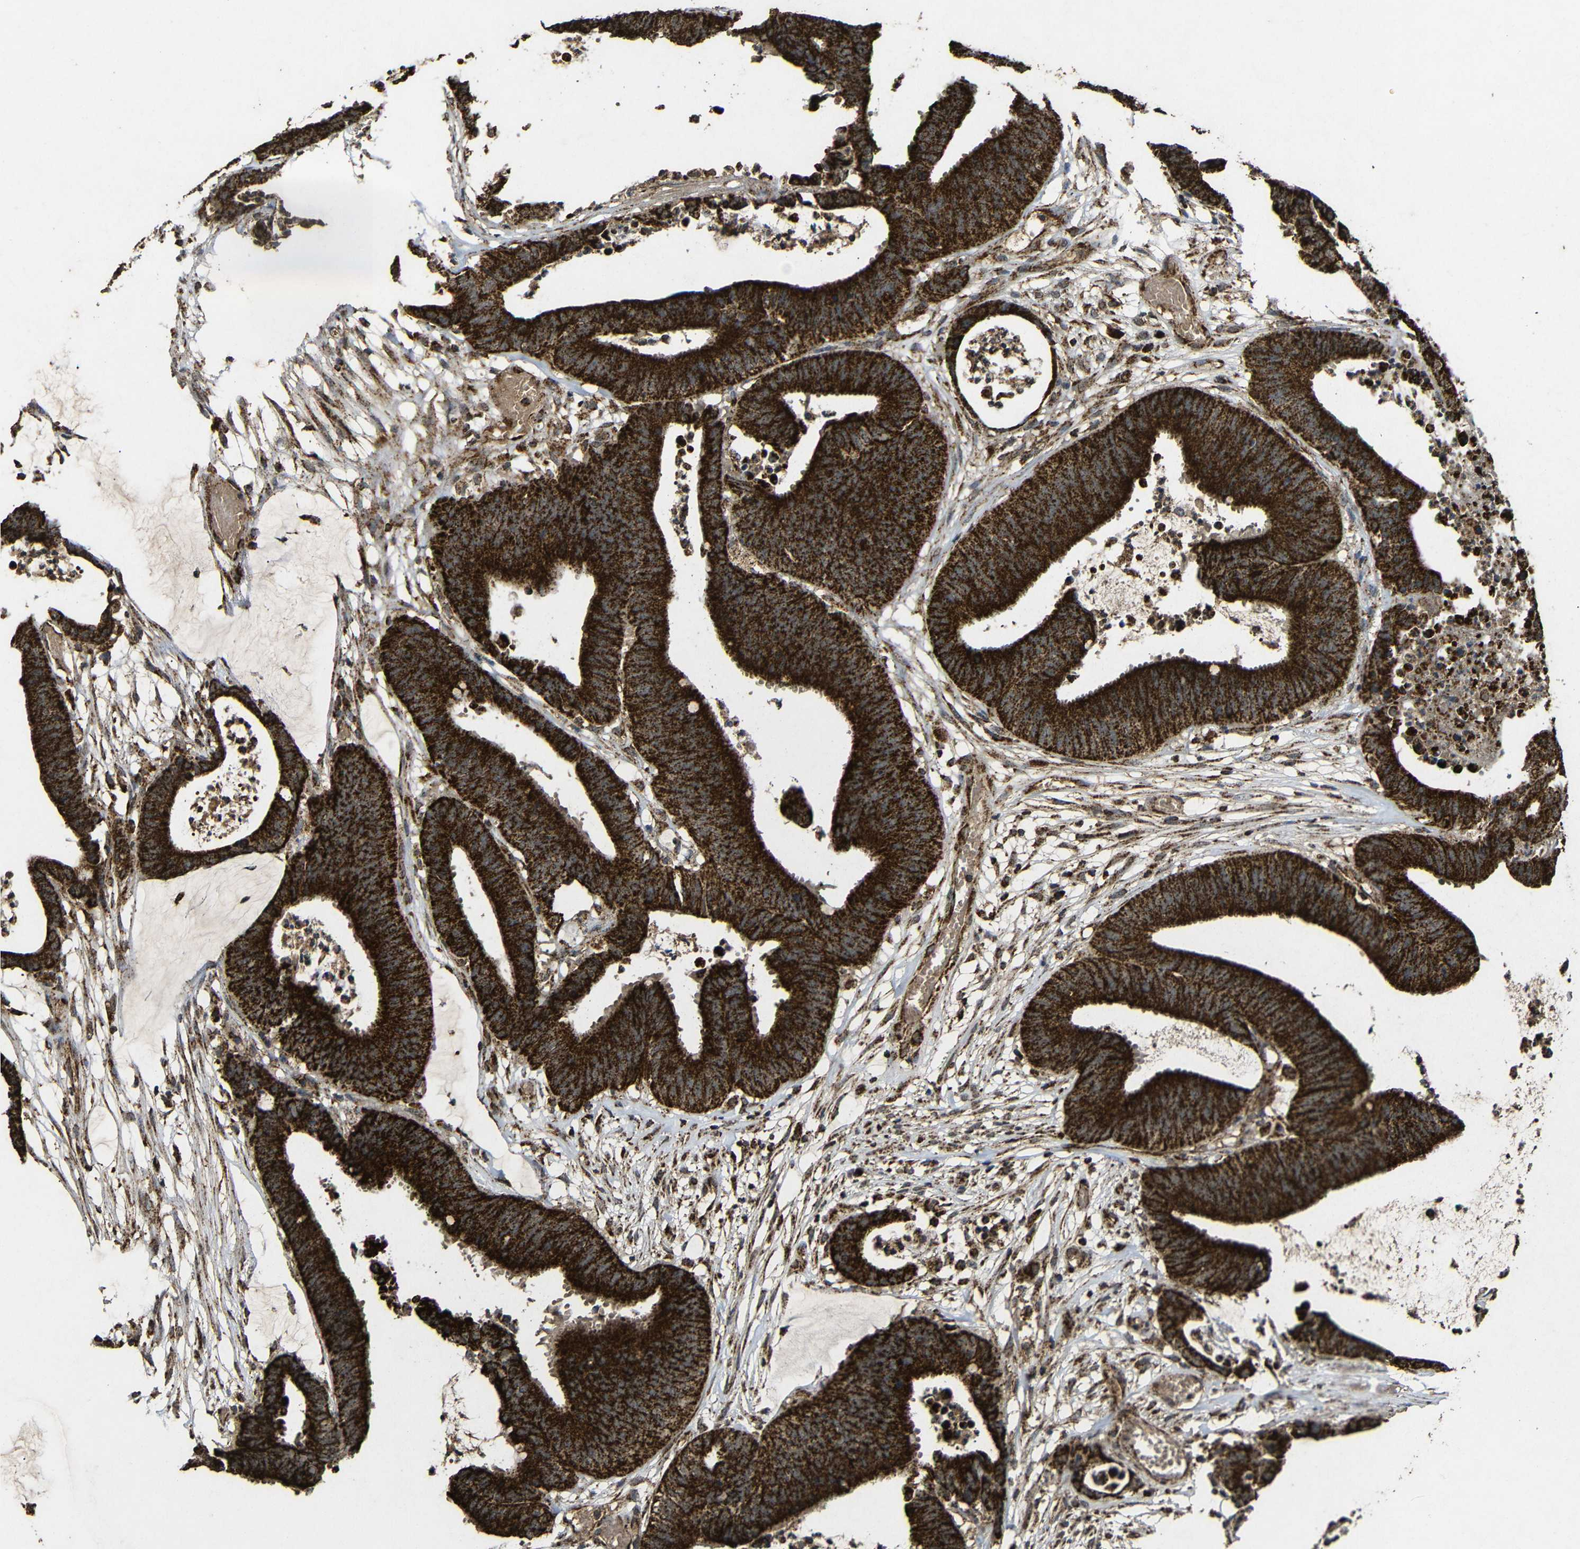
{"staining": {"intensity": "strong", "quantity": ">75%", "location": "cytoplasmic/membranous"}, "tissue": "colorectal cancer", "cell_type": "Tumor cells", "image_type": "cancer", "snomed": [{"axis": "morphology", "description": "Adenocarcinoma, NOS"}, {"axis": "topography", "description": "Rectum"}], "caption": "Colorectal cancer (adenocarcinoma) stained for a protein exhibits strong cytoplasmic/membranous positivity in tumor cells. (DAB = brown stain, brightfield microscopy at high magnification).", "gene": "ATP5F1A", "patient": {"sex": "female", "age": 66}}